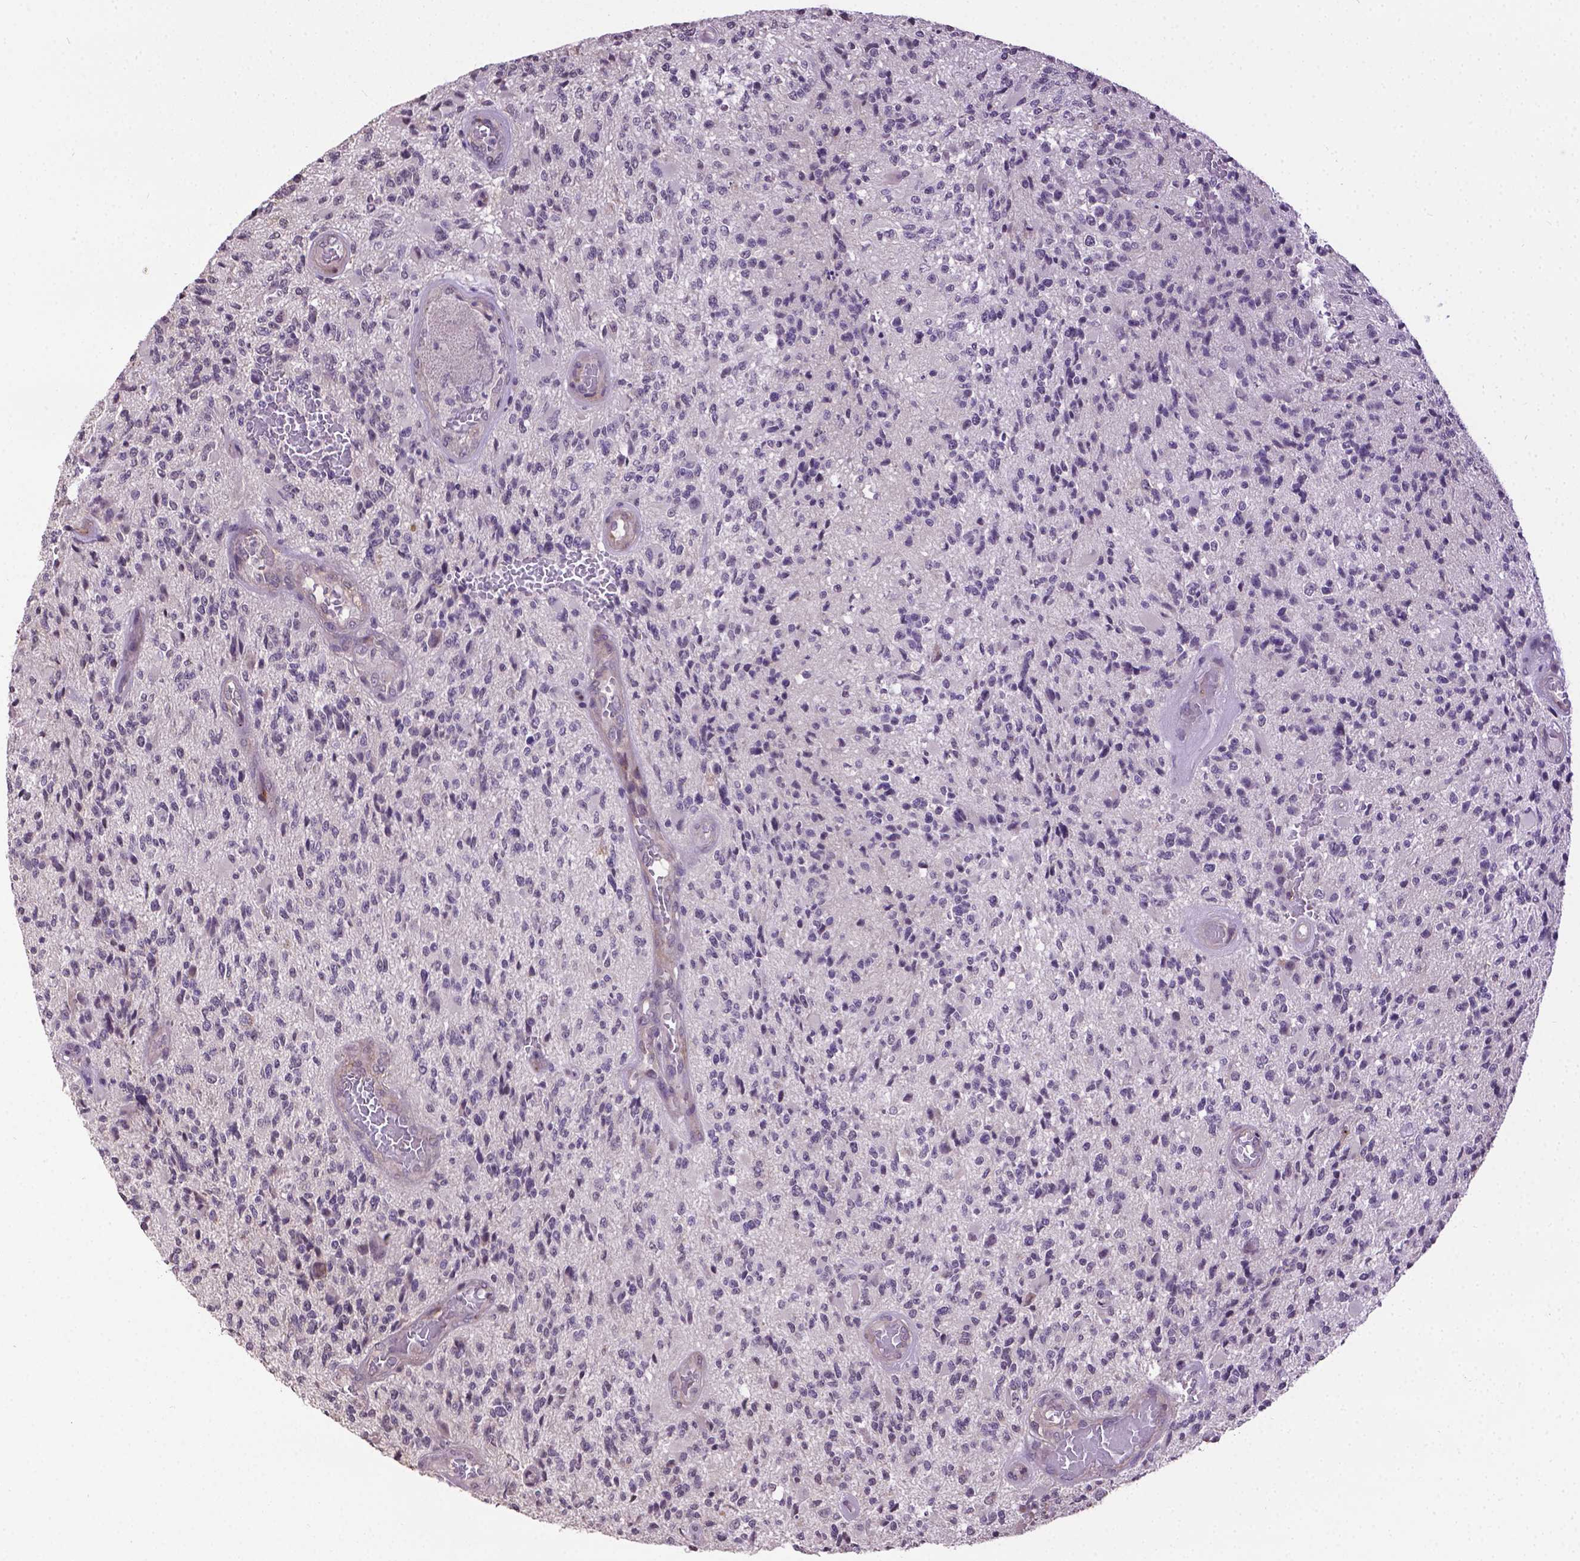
{"staining": {"intensity": "negative", "quantity": "none", "location": "none"}, "tissue": "glioma", "cell_type": "Tumor cells", "image_type": "cancer", "snomed": [{"axis": "morphology", "description": "Glioma, malignant, High grade"}, {"axis": "topography", "description": "Brain"}], "caption": "Malignant high-grade glioma was stained to show a protein in brown. There is no significant positivity in tumor cells.", "gene": "CPM", "patient": {"sex": "female", "age": 63}}